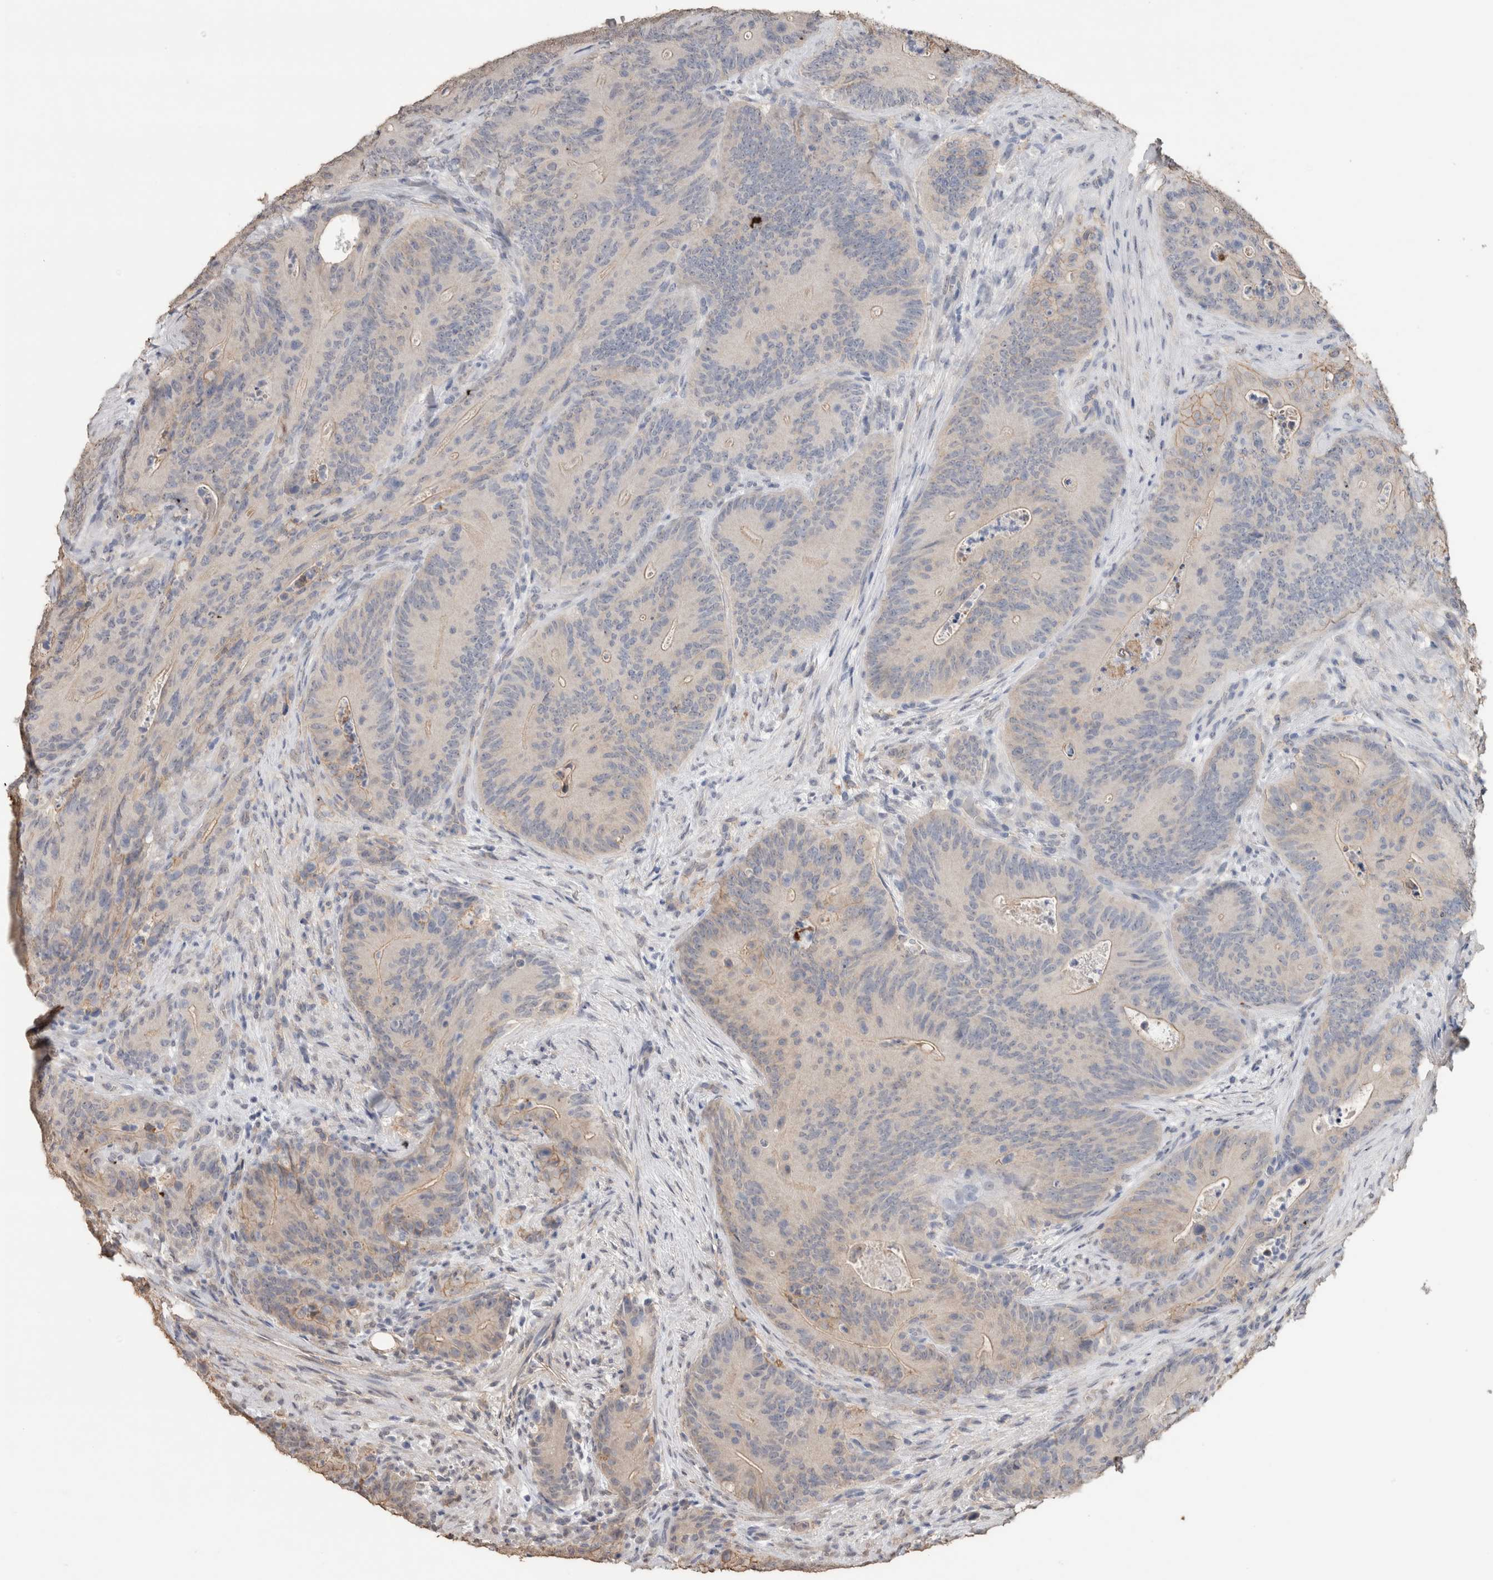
{"staining": {"intensity": "weak", "quantity": "<25%", "location": "cytoplasmic/membranous"}, "tissue": "colorectal cancer", "cell_type": "Tumor cells", "image_type": "cancer", "snomed": [{"axis": "morphology", "description": "Normal tissue, NOS"}, {"axis": "topography", "description": "Colon"}], "caption": "There is no significant positivity in tumor cells of colorectal cancer. (DAB IHC visualized using brightfield microscopy, high magnification).", "gene": "S100A10", "patient": {"sex": "female", "age": 82}}